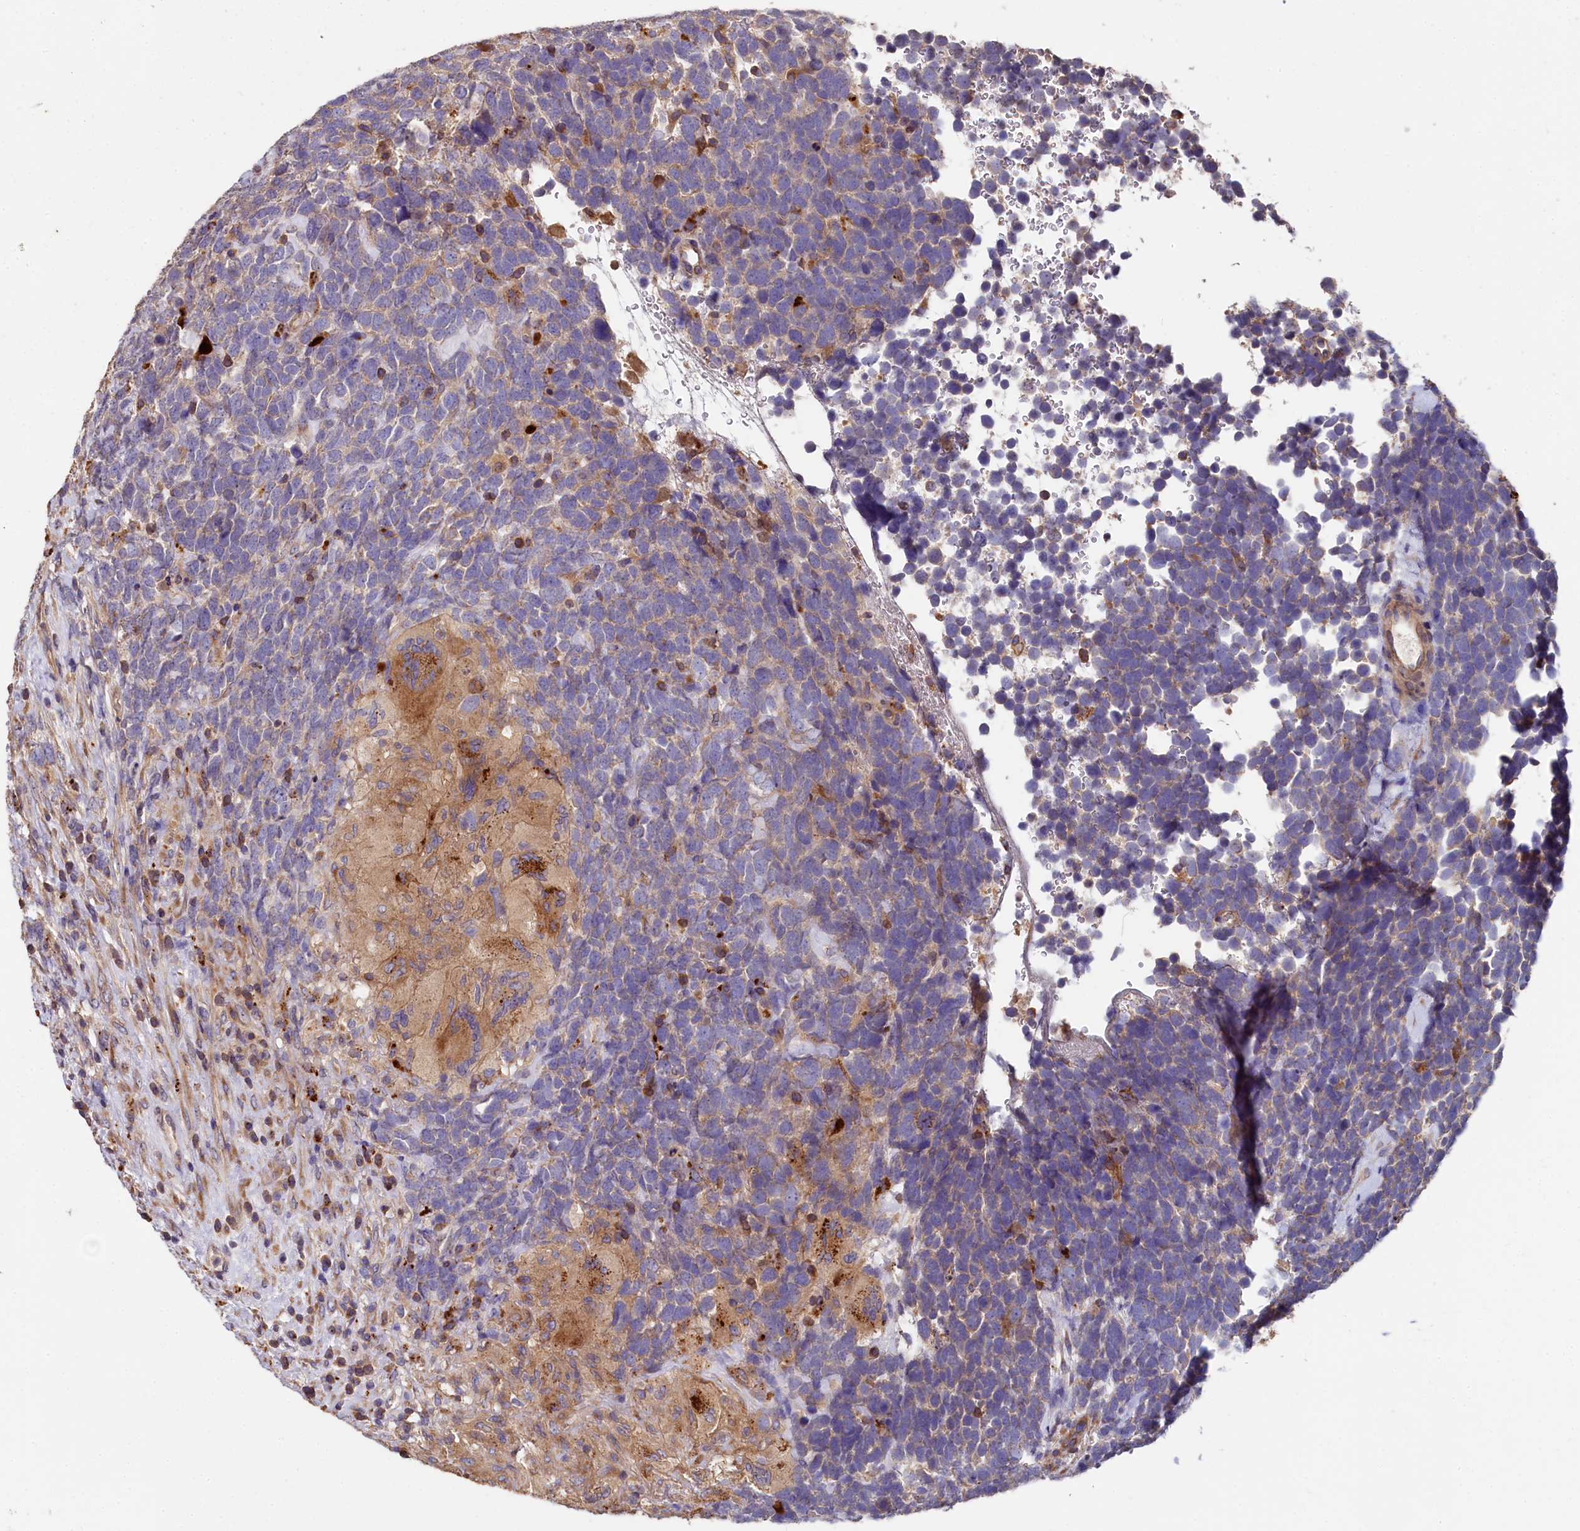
{"staining": {"intensity": "negative", "quantity": "none", "location": "none"}, "tissue": "urothelial cancer", "cell_type": "Tumor cells", "image_type": "cancer", "snomed": [{"axis": "morphology", "description": "Urothelial carcinoma, High grade"}, {"axis": "topography", "description": "Urinary bladder"}], "caption": "Human high-grade urothelial carcinoma stained for a protein using immunohistochemistry demonstrates no expression in tumor cells.", "gene": "SPRYD3", "patient": {"sex": "female", "age": 82}}